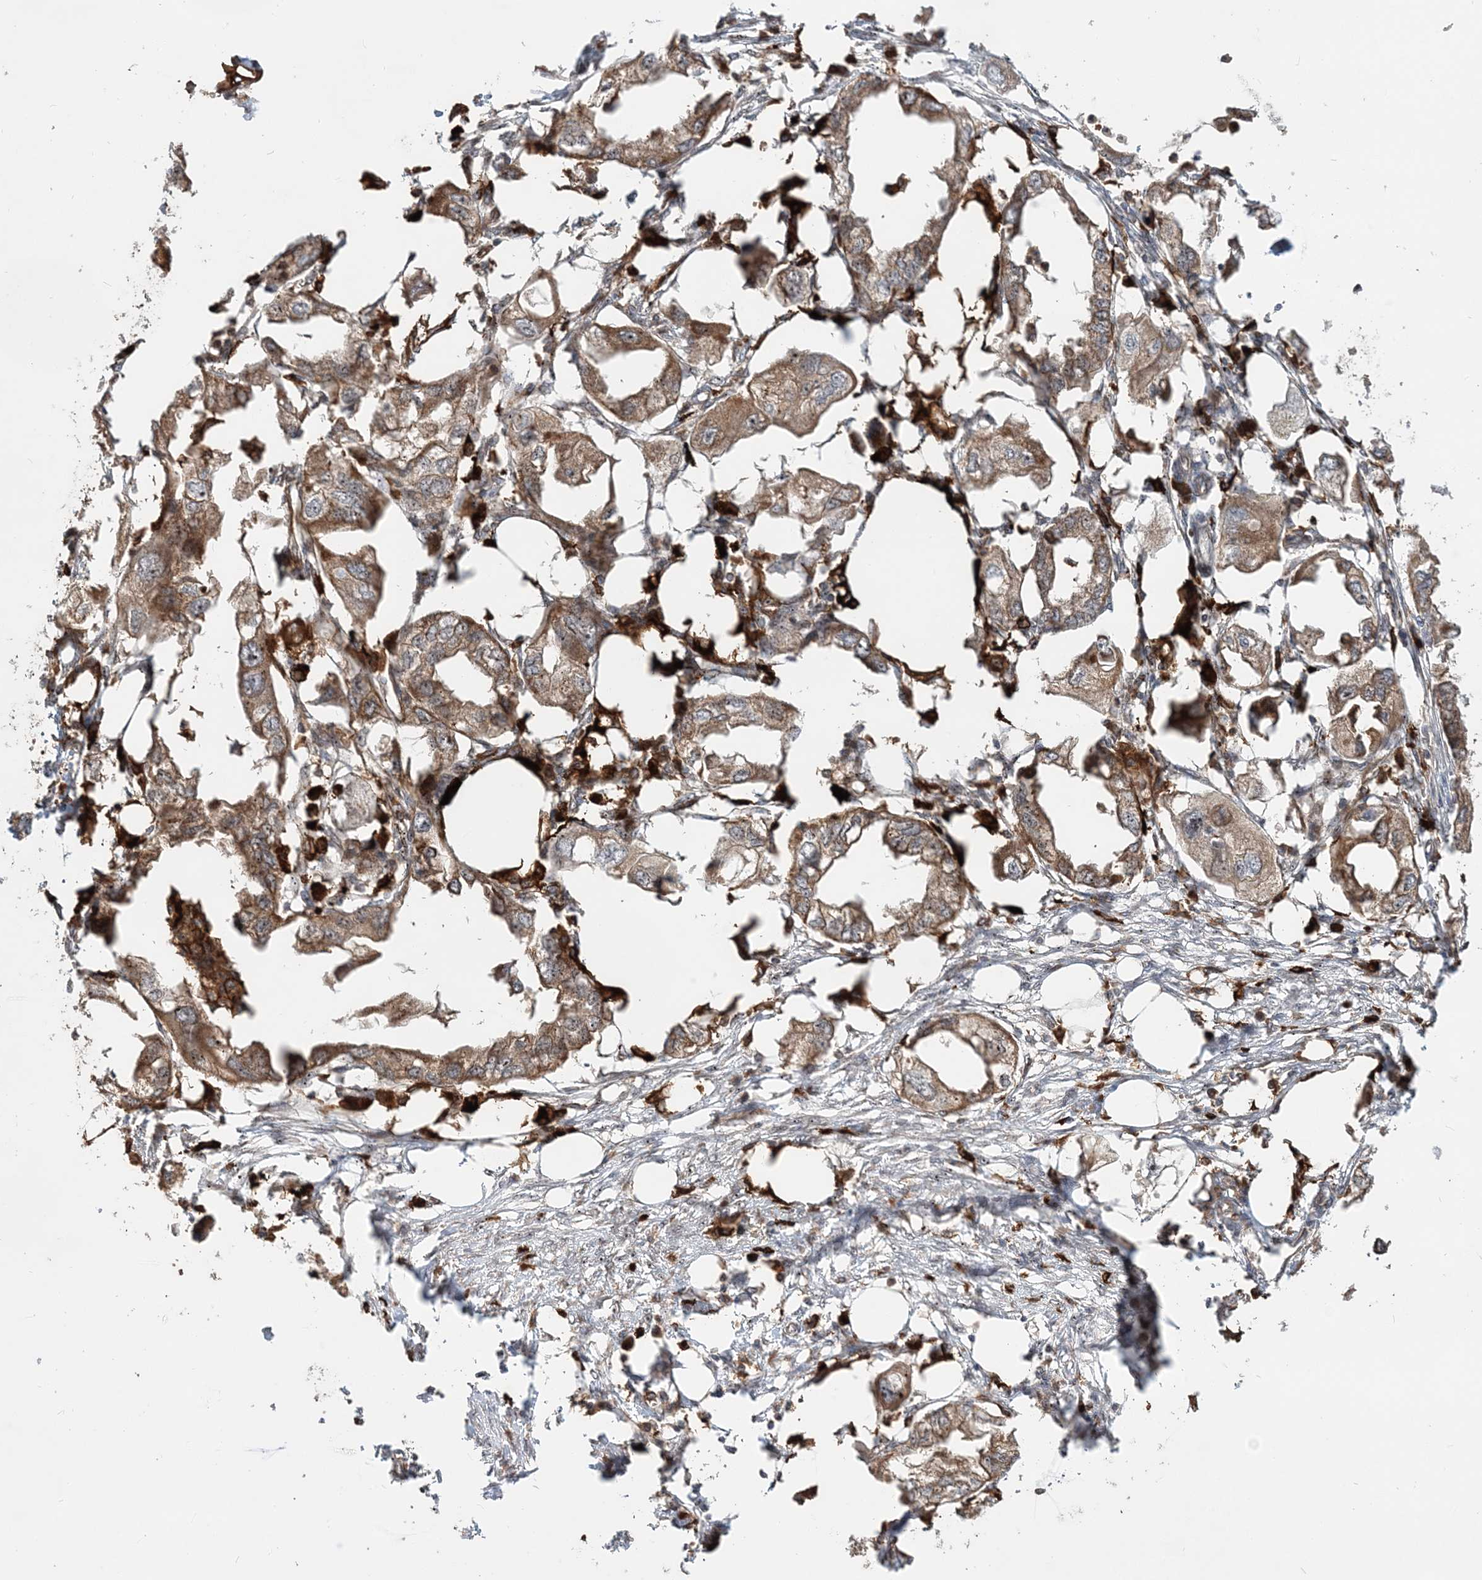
{"staining": {"intensity": "moderate", "quantity": ">75%", "location": "cytoplasmic/membranous"}, "tissue": "endometrial cancer", "cell_type": "Tumor cells", "image_type": "cancer", "snomed": [{"axis": "morphology", "description": "Adenocarcinoma, NOS"}, {"axis": "morphology", "description": "Adenocarcinoma, metastatic, NOS"}, {"axis": "topography", "description": "Adipose tissue"}, {"axis": "topography", "description": "Endometrium"}], "caption": "Immunohistochemical staining of human endometrial cancer displays moderate cytoplasmic/membranous protein staining in approximately >75% of tumor cells. (Brightfield microscopy of DAB IHC at high magnification).", "gene": "LRPPRC", "patient": {"sex": "female", "age": 67}}